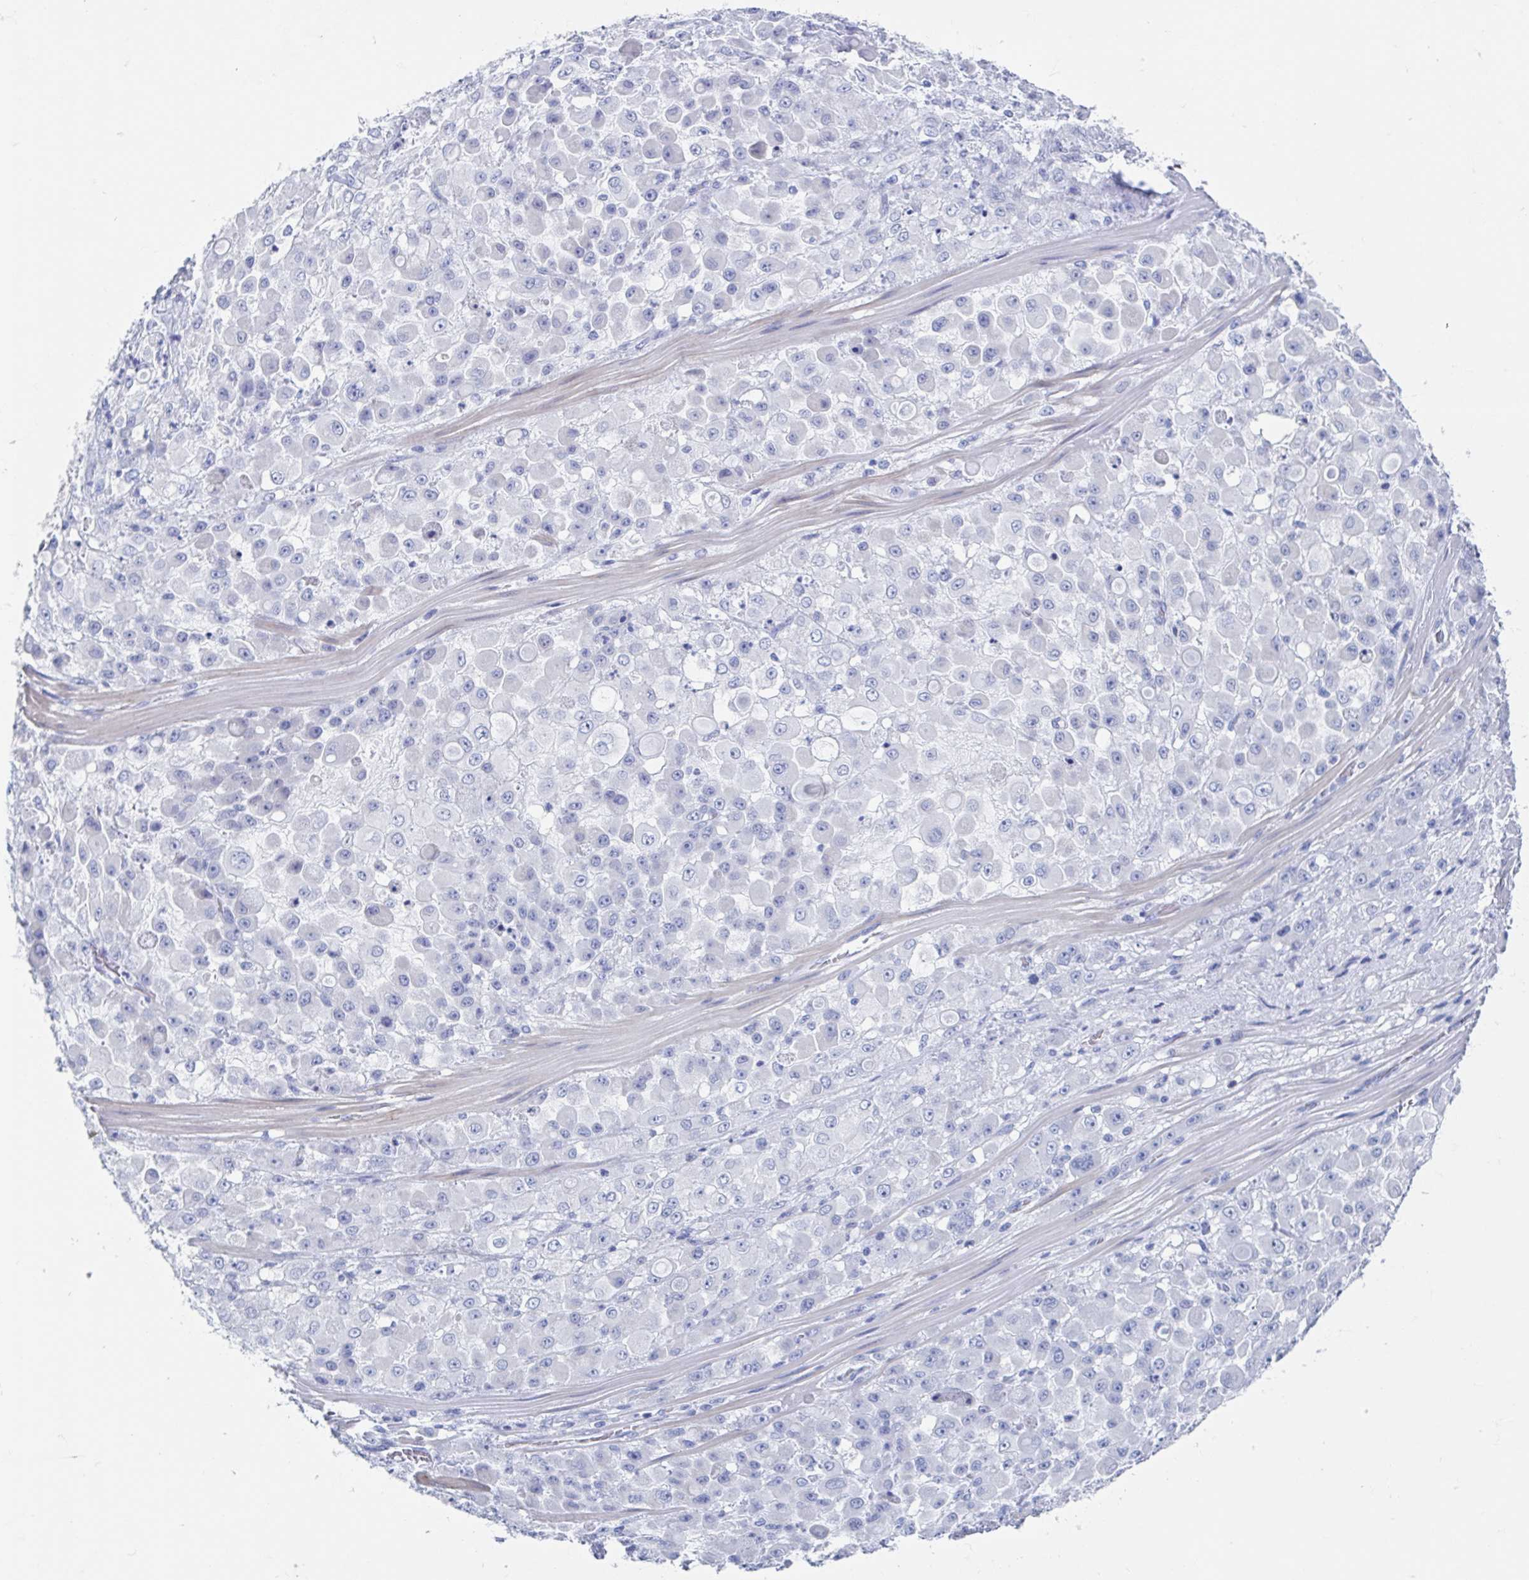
{"staining": {"intensity": "negative", "quantity": "none", "location": "none"}, "tissue": "stomach cancer", "cell_type": "Tumor cells", "image_type": "cancer", "snomed": [{"axis": "morphology", "description": "Adenocarcinoma, NOS"}, {"axis": "topography", "description": "Stomach"}], "caption": "High magnification brightfield microscopy of stomach adenocarcinoma stained with DAB (brown) and counterstained with hematoxylin (blue): tumor cells show no significant expression. (Brightfield microscopy of DAB (3,3'-diaminobenzidine) IHC at high magnification).", "gene": "SHCBP1L", "patient": {"sex": "female", "age": 76}}